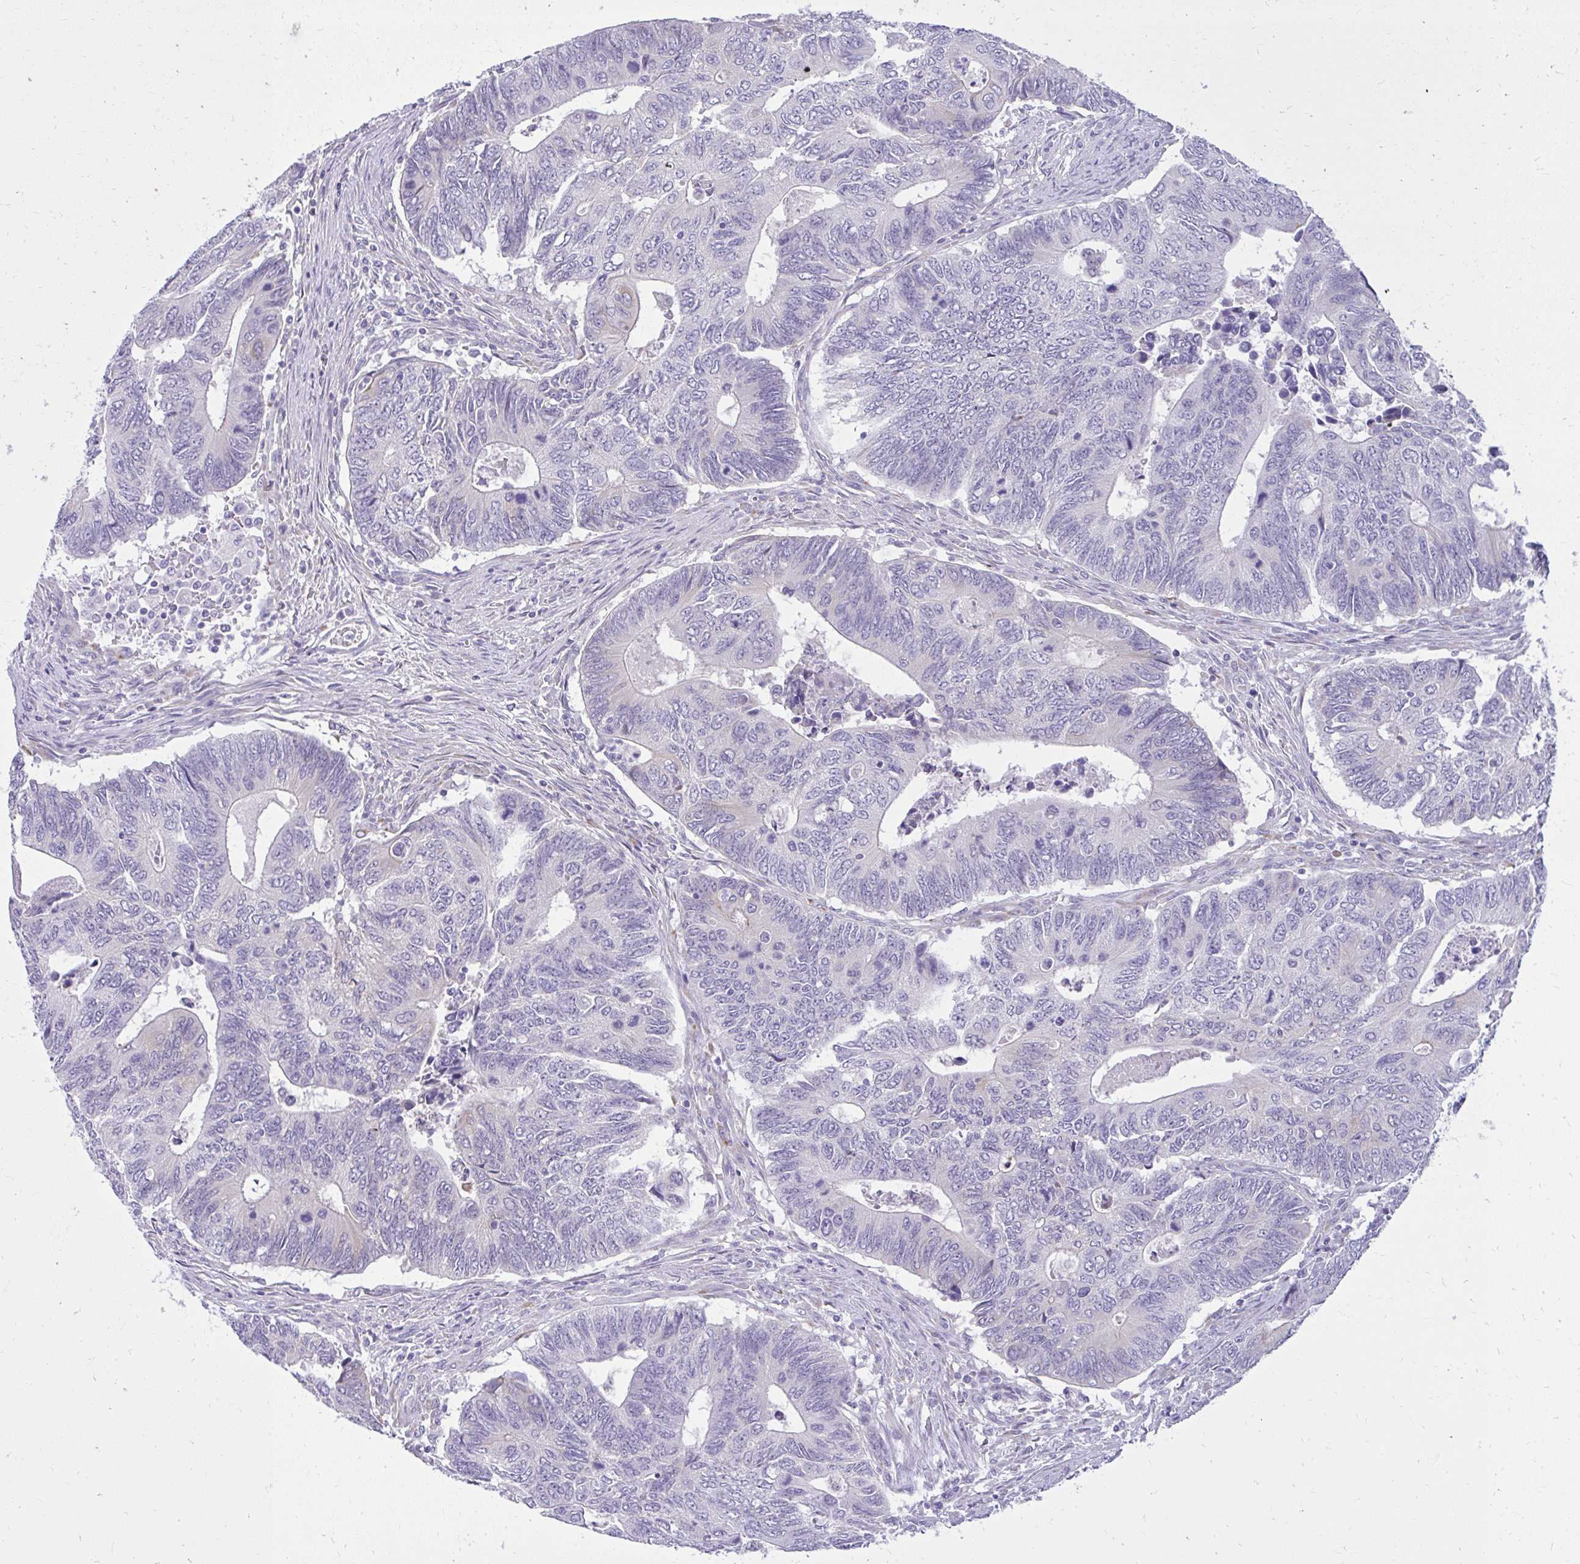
{"staining": {"intensity": "negative", "quantity": "none", "location": "none"}, "tissue": "colorectal cancer", "cell_type": "Tumor cells", "image_type": "cancer", "snomed": [{"axis": "morphology", "description": "Adenocarcinoma, NOS"}, {"axis": "topography", "description": "Colon"}], "caption": "DAB (3,3'-diaminobenzidine) immunohistochemical staining of human adenocarcinoma (colorectal) exhibits no significant staining in tumor cells.", "gene": "PRAP1", "patient": {"sex": "male", "age": 87}}